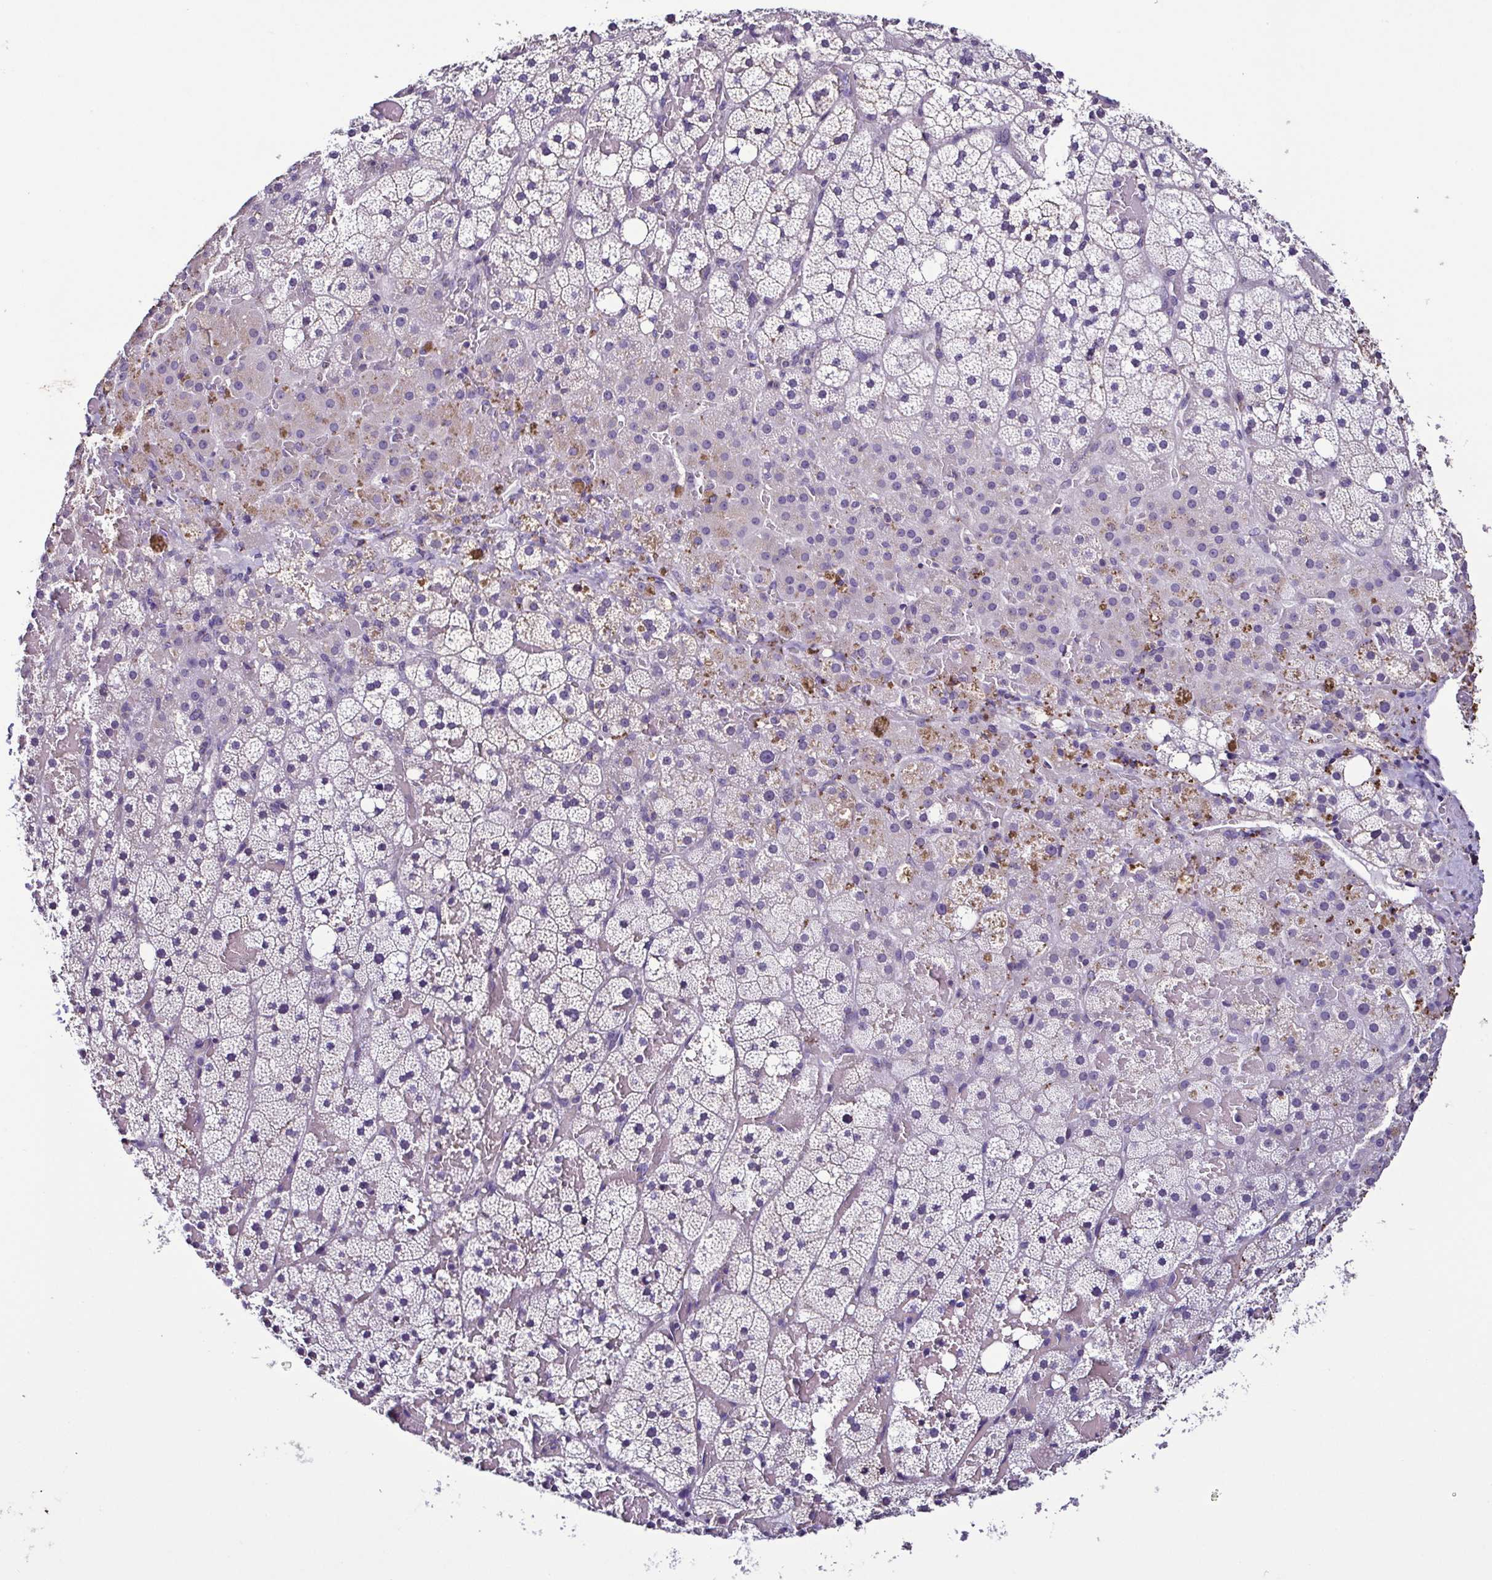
{"staining": {"intensity": "weak", "quantity": "<25%", "location": "cytoplasmic/membranous"}, "tissue": "adrenal gland", "cell_type": "Glandular cells", "image_type": "normal", "snomed": [{"axis": "morphology", "description": "Normal tissue, NOS"}, {"axis": "topography", "description": "Adrenal gland"}], "caption": "Micrograph shows no protein expression in glandular cells of normal adrenal gland. (DAB immunohistochemistry (IHC) visualized using brightfield microscopy, high magnification).", "gene": "TNNT2", "patient": {"sex": "male", "age": 53}}